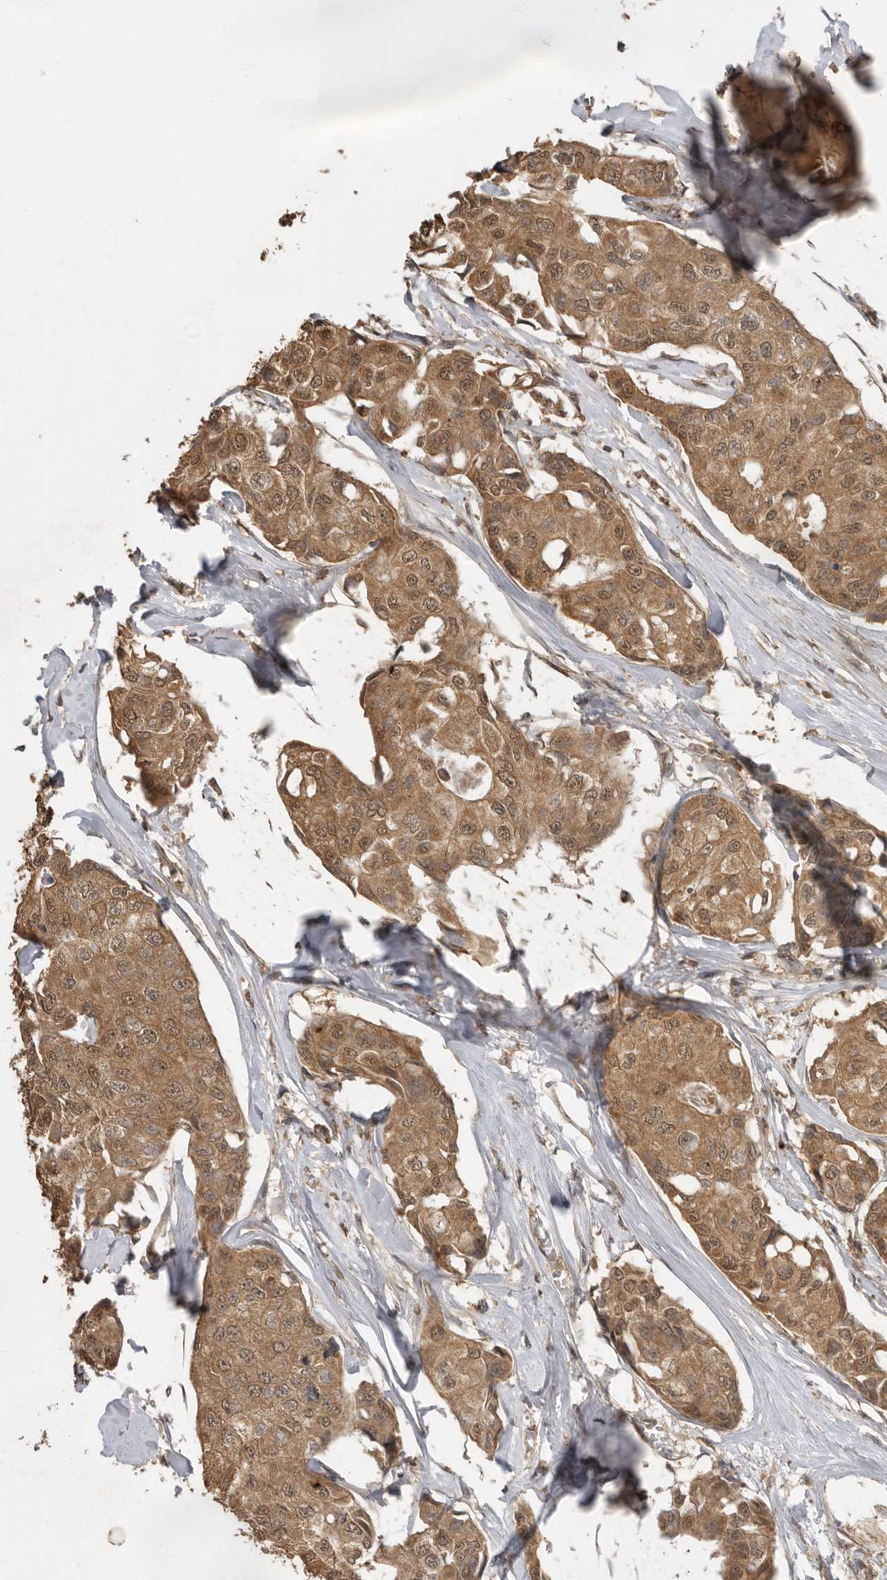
{"staining": {"intensity": "moderate", "quantity": ">75%", "location": "cytoplasmic/membranous,nuclear"}, "tissue": "breast cancer", "cell_type": "Tumor cells", "image_type": "cancer", "snomed": [{"axis": "morphology", "description": "Duct carcinoma"}, {"axis": "topography", "description": "Breast"}], "caption": "IHC histopathology image of human breast cancer (infiltrating ductal carcinoma) stained for a protein (brown), which shows medium levels of moderate cytoplasmic/membranous and nuclear expression in about >75% of tumor cells.", "gene": "JAG2", "patient": {"sex": "female", "age": 80}}